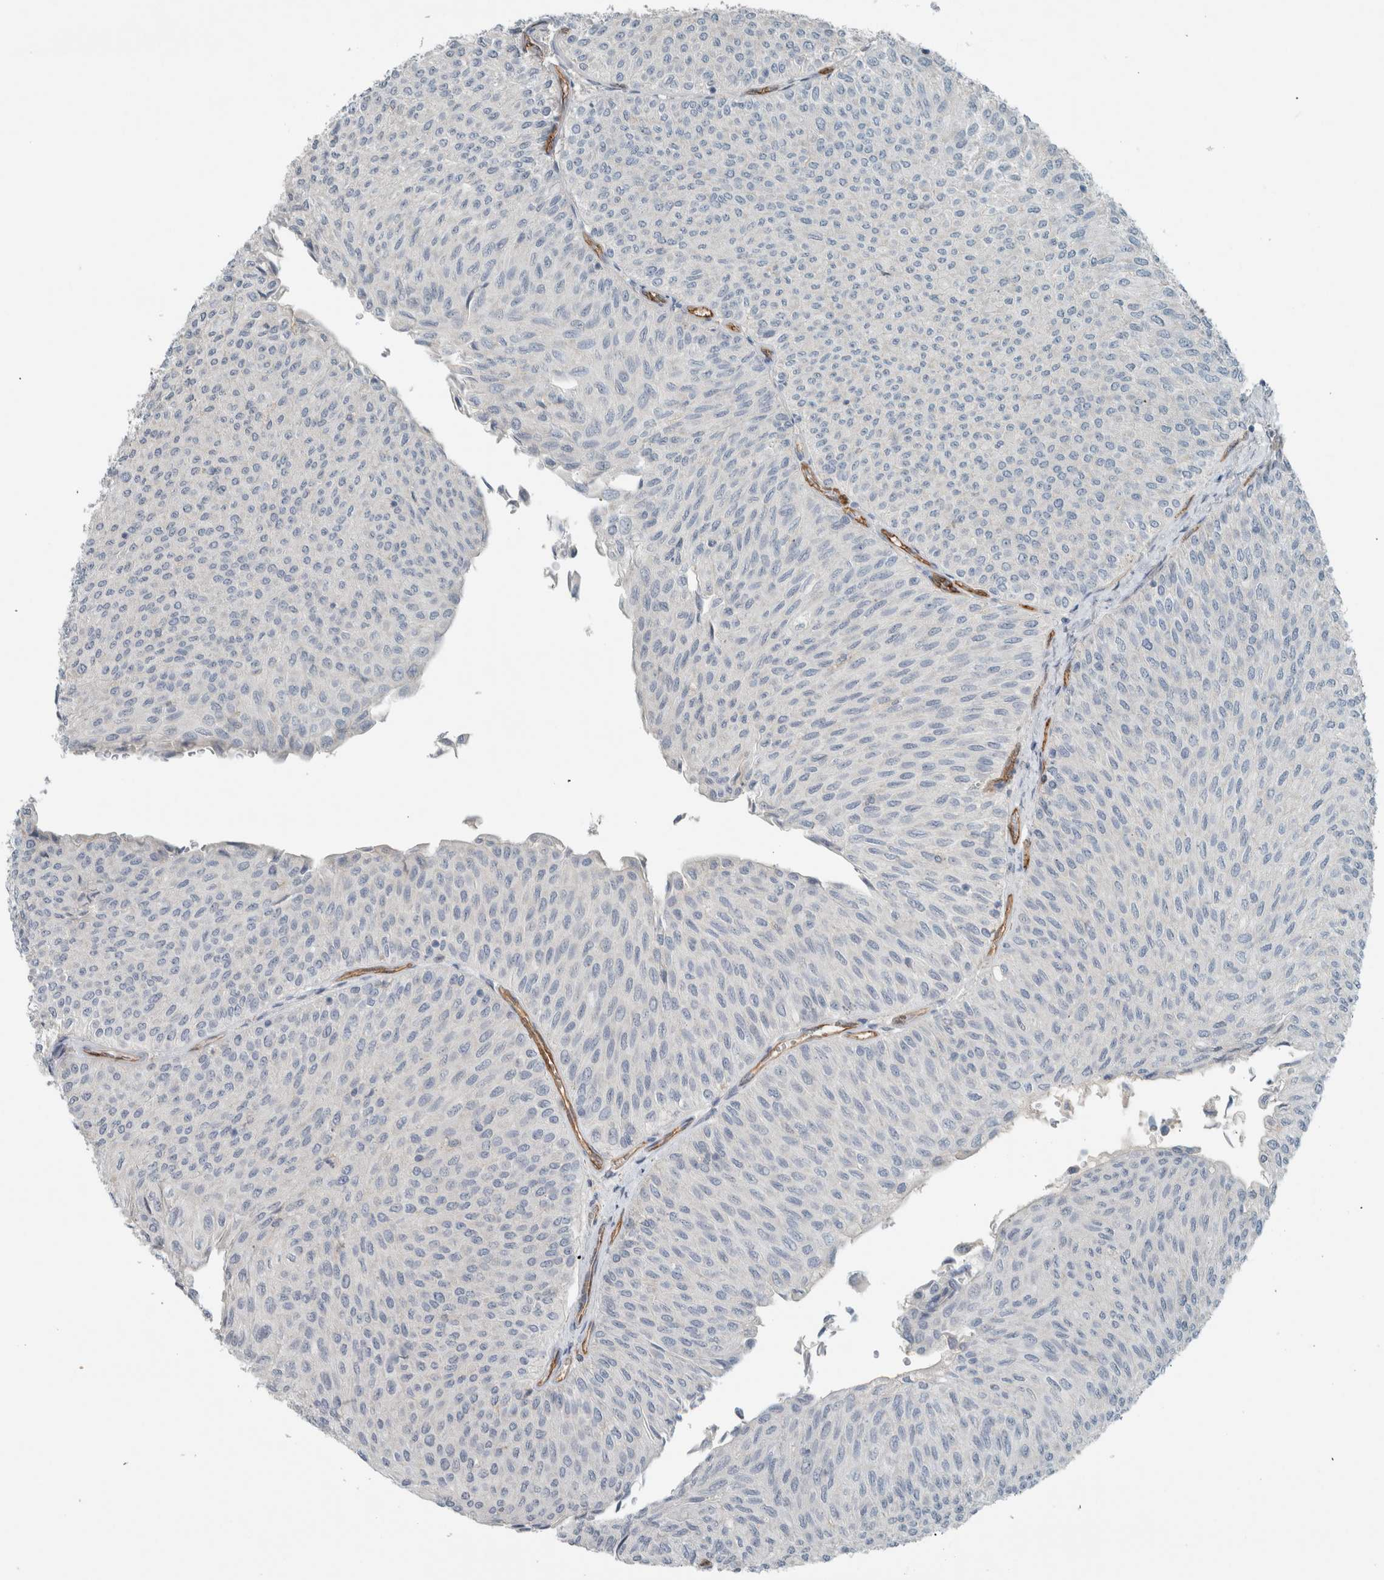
{"staining": {"intensity": "negative", "quantity": "none", "location": "none"}, "tissue": "urothelial cancer", "cell_type": "Tumor cells", "image_type": "cancer", "snomed": [{"axis": "morphology", "description": "Urothelial carcinoma, Low grade"}, {"axis": "topography", "description": "Urinary bladder"}], "caption": "Immunohistochemistry (IHC) photomicrograph of urothelial cancer stained for a protein (brown), which shows no positivity in tumor cells.", "gene": "SCIN", "patient": {"sex": "male", "age": 78}}